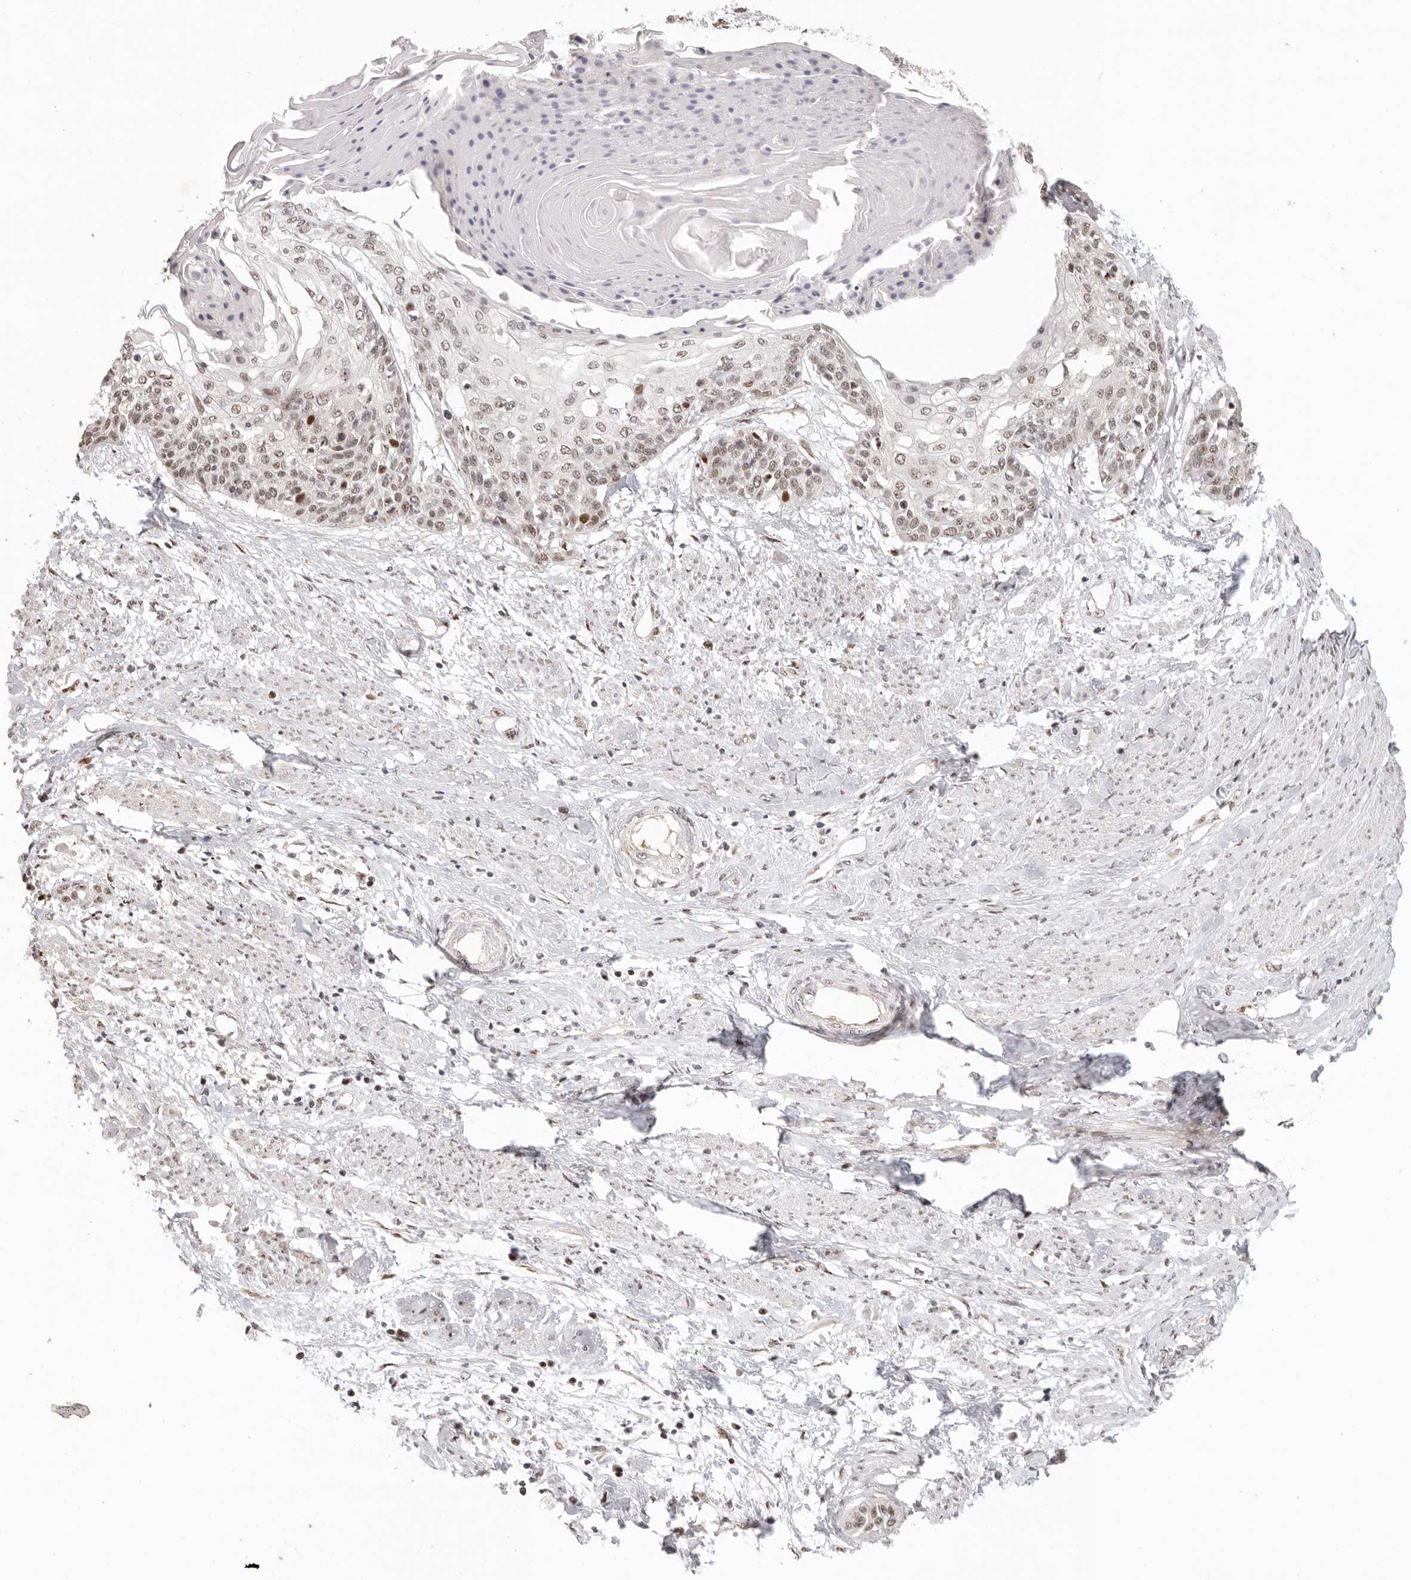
{"staining": {"intensity": "weak", "quantity": ">75%", "location": "nuclear"}, "tissue": "cervical cancer", "cell_type": "Tumor cells", "image_type": "cancer", "snomed": [{"axis": "morphology", "description": "Squamous cell carcinoma, NOS"}, {"axis": "topography", "description": "Cervix"}], "caption": "Immunohistochemical staining of human cervical cancer reveals weak nuclear protein positivity in approximately >75% of tumor cells. The staining is performed using DAB brown chromogen to label protein expression. The nuclei are counter-stained blue using hematoxylin.", "gene": "GPBP1L1", "patient": {"sex": "female", "age": 57}}